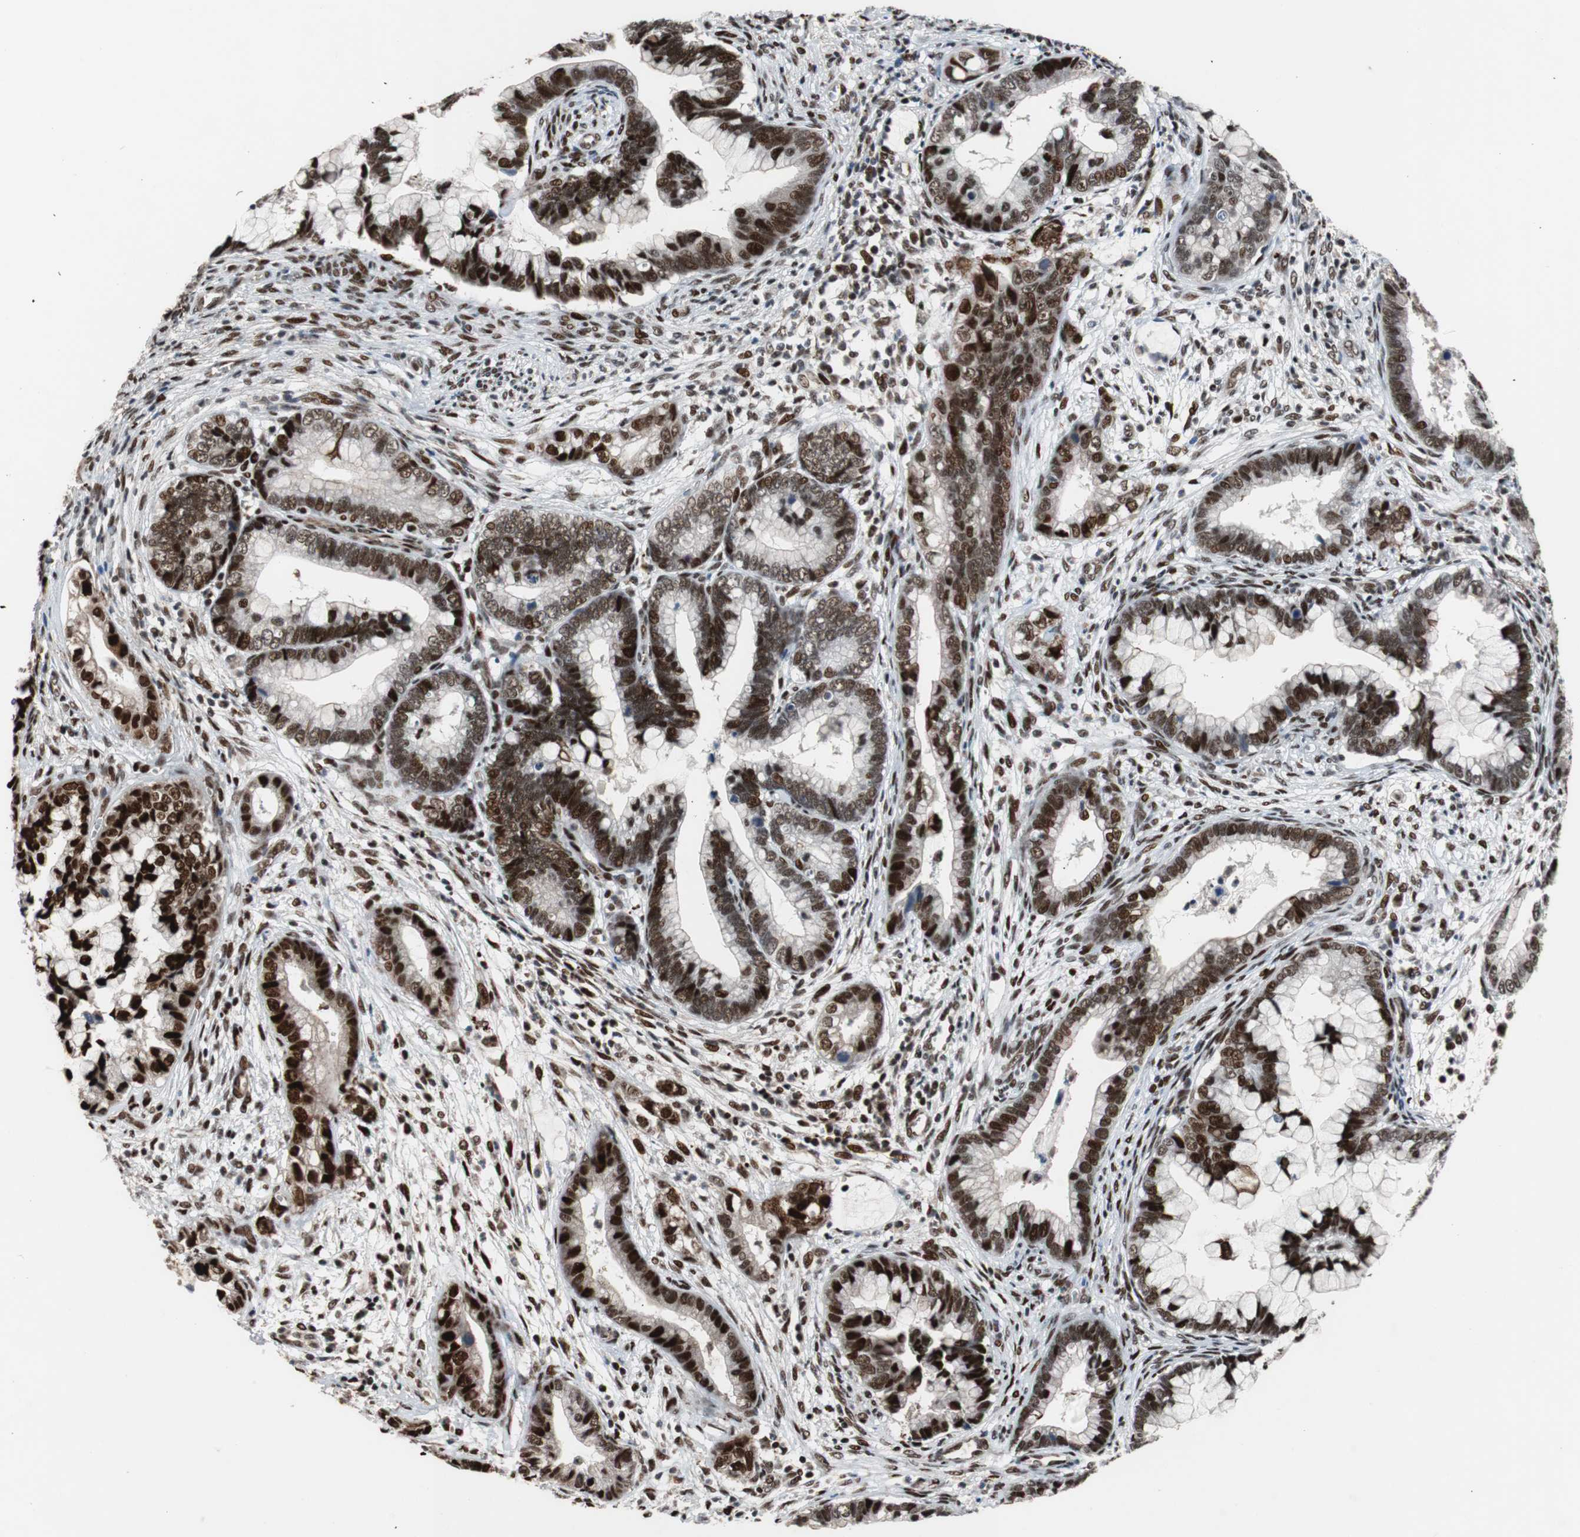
{"staining": {"intensity": "strong", "quantity": ">75%", "location": "nuclear"}, "tissue": "cervical cancer", "cell_type": "Tumor cells", "image_type": "cancer", "snomed": [{"axis": "morphology", "description": "Adenocarcinoma, NOS"}, {"axis": "topography", "description": "Cervix"}], "caption": "High-magnification brightfield microscopy of cervical adenocarcinoma stained with DAB (brown) and counterstained with hematoxylin (blue). tumor cells exhibit strong nuclear expression is identified in about>75% of cells.", "gene": "NBL1", "patient": {"sex": "female", "age": 44}}